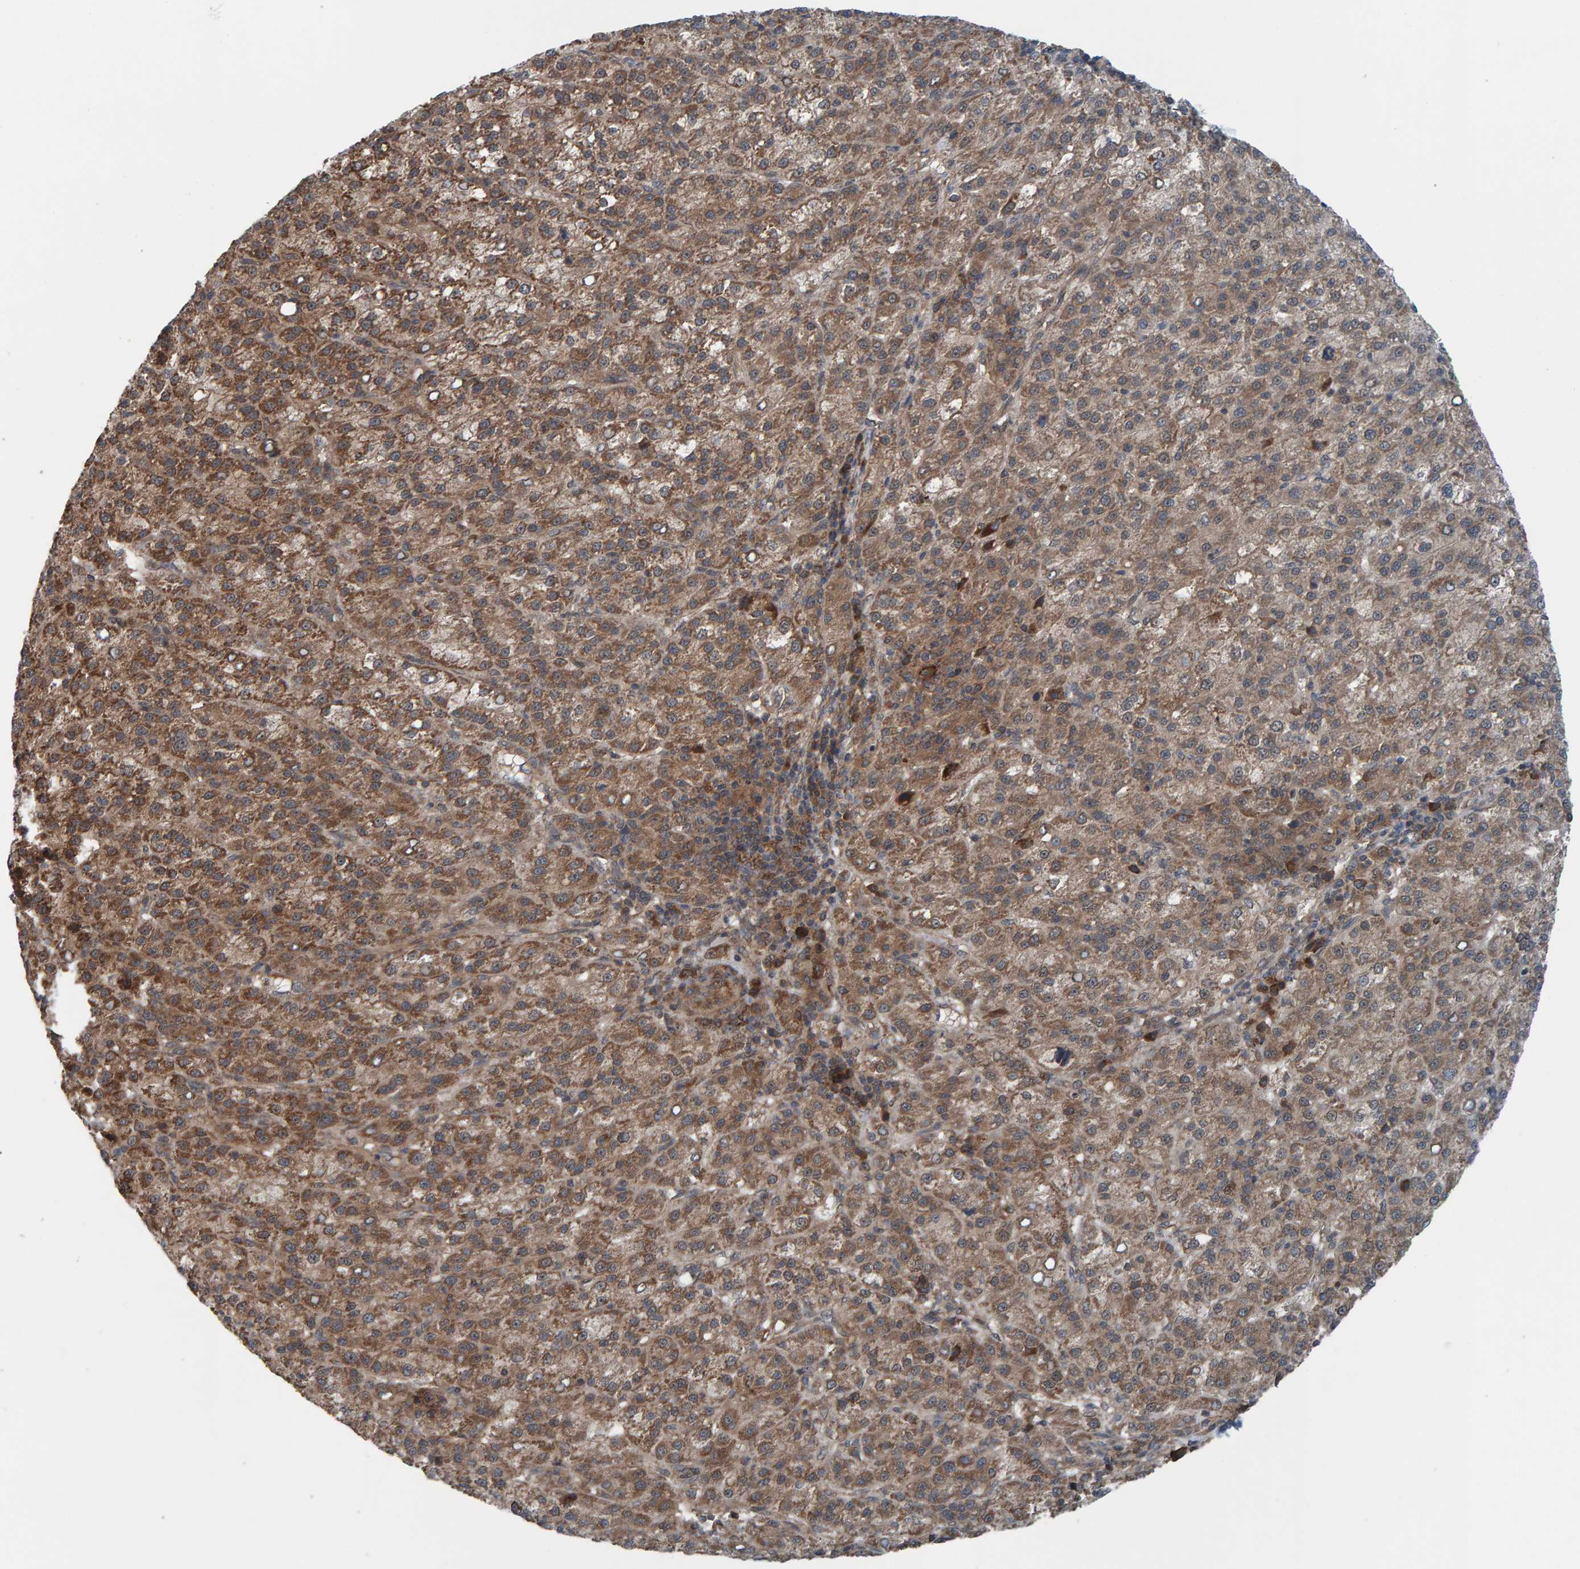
{"staining": {"intensity": "moderate", "quantity": ">75%", "location": "cytoplasmic/membranous"}, "tissue": "liver cancer", "cell_type": "Tumor cells", "image_type": "cancer", "snomed": [{"axis": "morphology", "description": "Carcinoma, Hepatocellular, NOS"}, {"axis": "topography", "description": "Liver"}], "caption": "This histopathology image reveals immunohistochemistry staining of human hepatocellular carcinoma (liver), with medium moderate cytoplasmic/membranous positivity in about >75% of tumor cells.", "gene": "CUEDC1", "patient": {"sex": "female", "age": 58}}